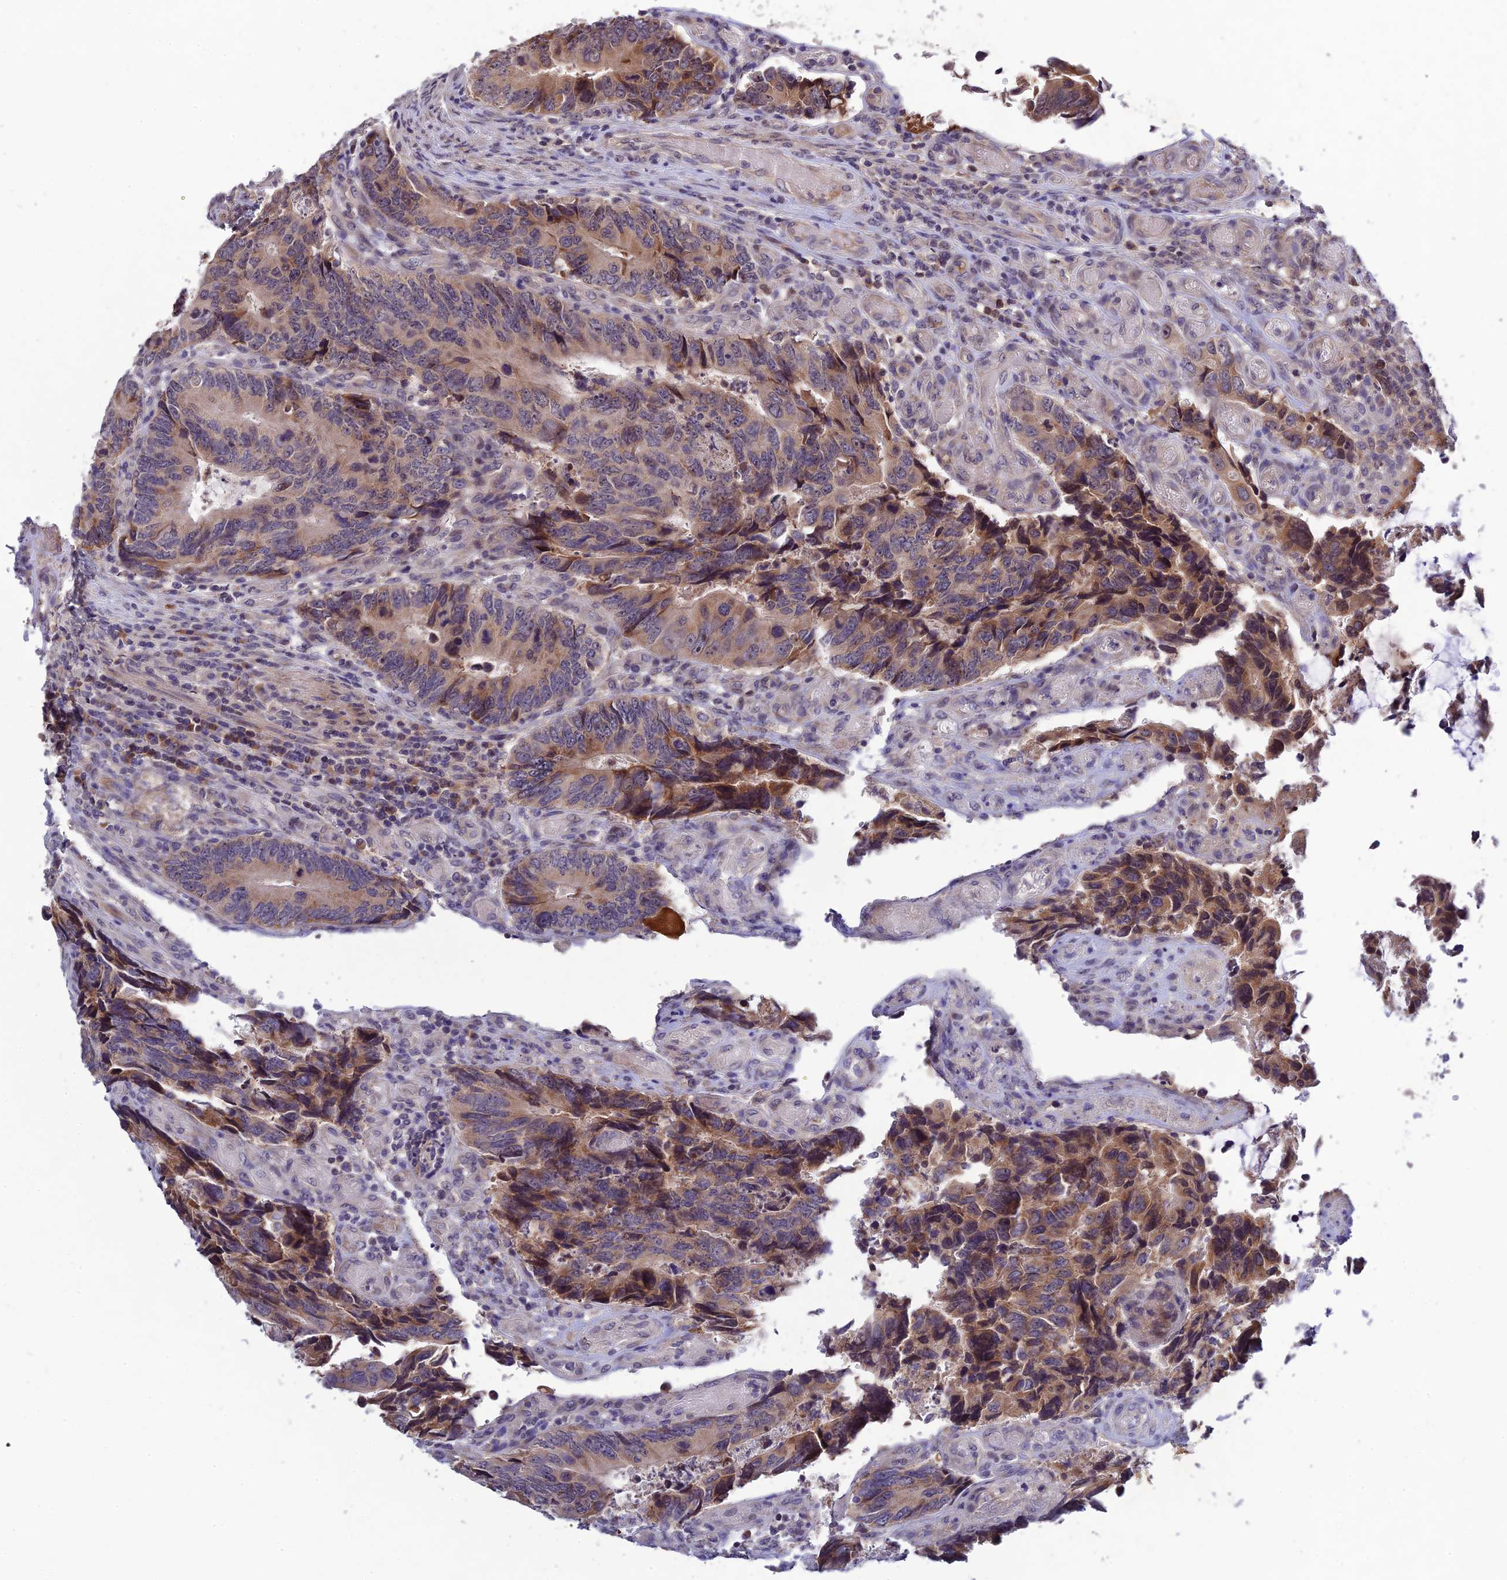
{"staining": {"intensity": "weak", "quantity": ">75%", "location": "cytoplasmic/membranous"}, "tissue": "colorectal cancer", "cell_type": "Tumor cells", "image_type": "cancer", "snomed": [{"axis": "morphology", "description": "Adenocarcinoma, NOS"}, {"axis": "topography", "description": "Colon"}], "caption": "This micrograph demonstrates immunohistochemistry staining of colorectal cancer, with low weak cytoplasmic/membranous positivity in approximately >75% of tumor cells.", "gene": "CHST5", "patient": {"sex": "male", "age": 87}}